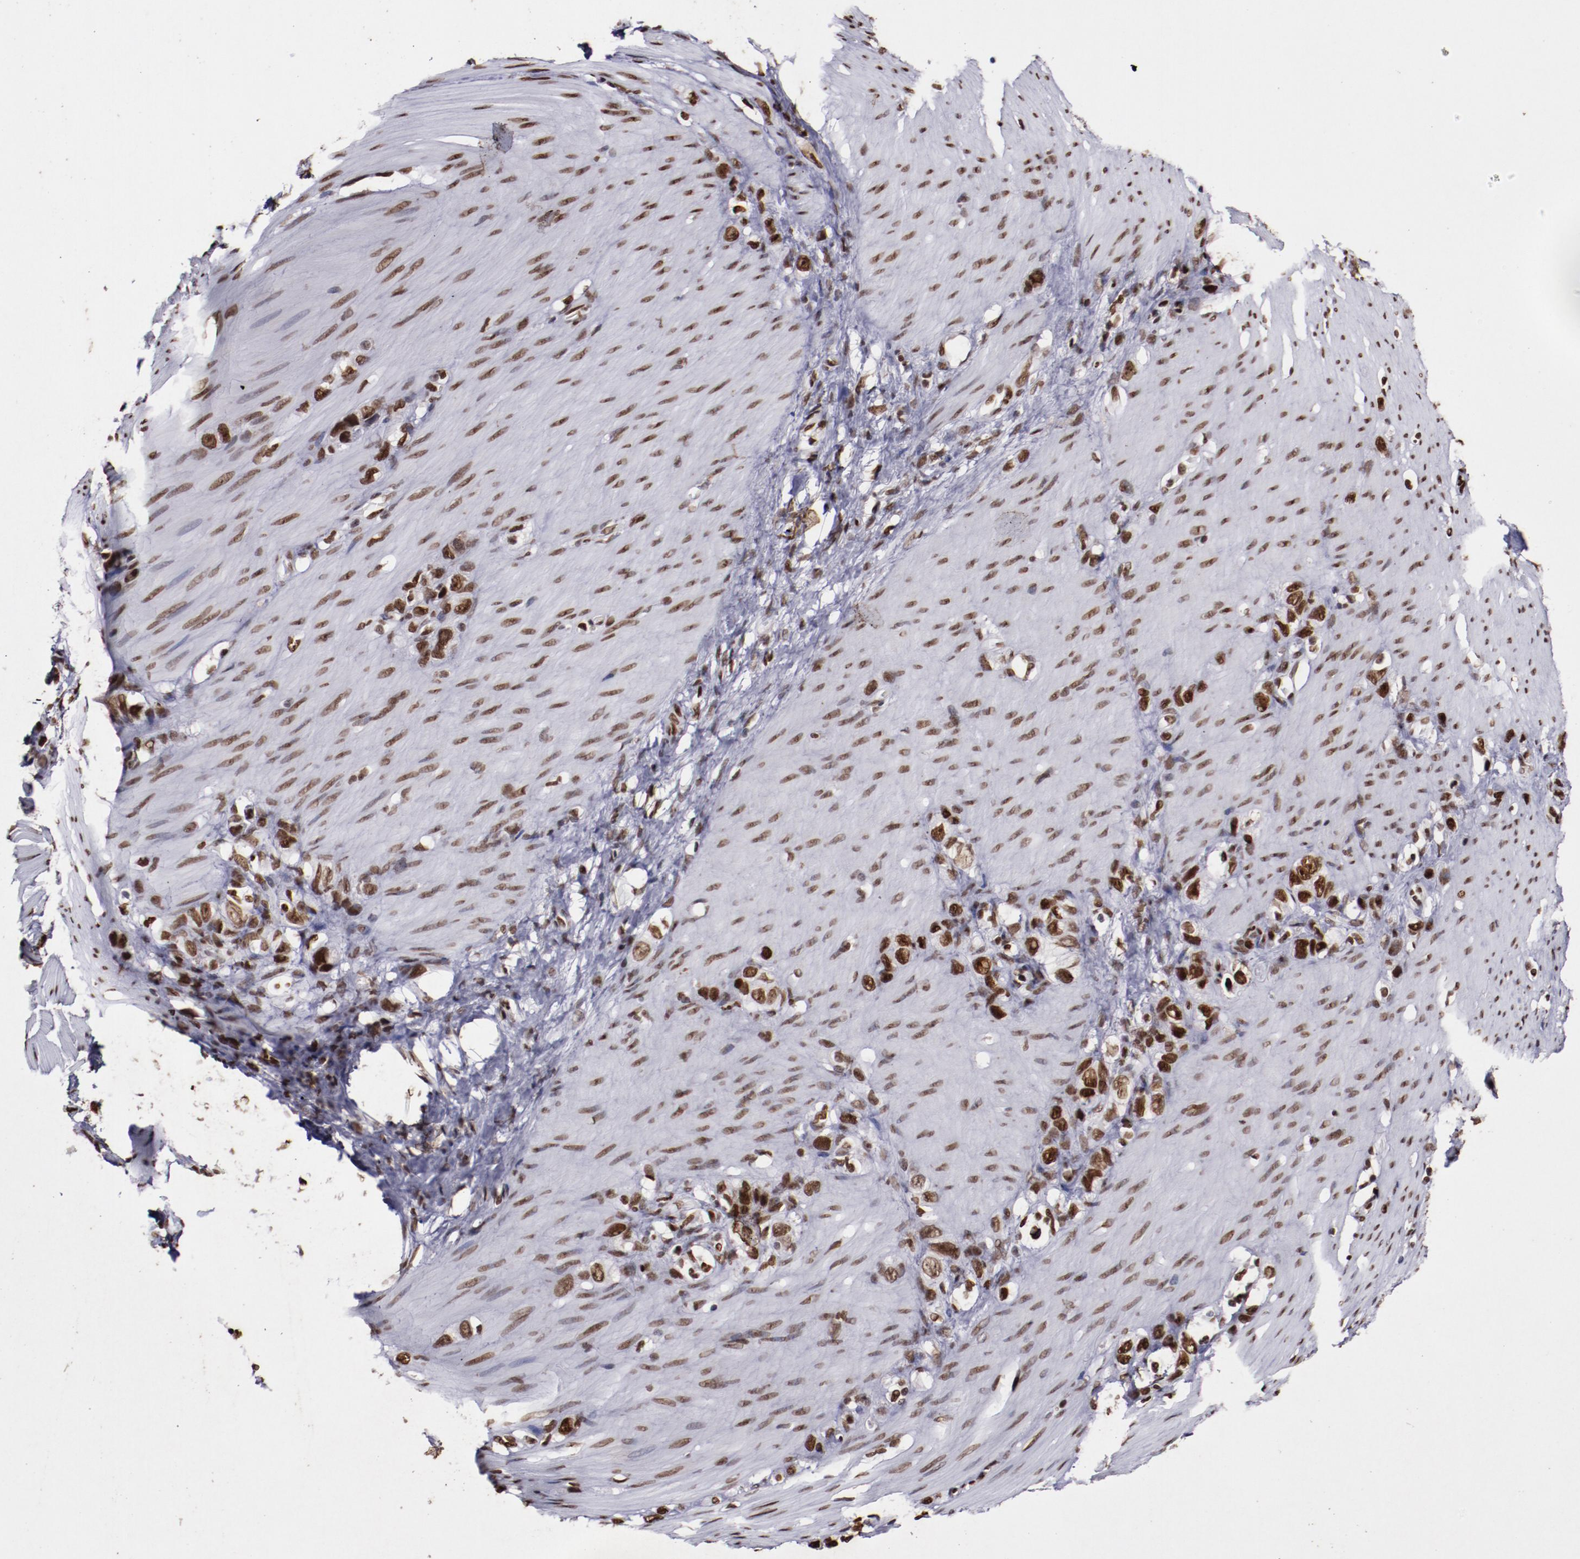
{"staining": {"intensity": "strong", "quantity": ">75%", "location": "nuclear"}, "tissue": "stomach cancer", "cell_type": "Tumor cells", "image_type": "cancer", "snomed": [{"axis": "morphology", "description": "Normal tissue, NOS"}, {"axis": "morphology", "description": "Adenocarcinoma, NOS"}, {"axis": "morphology", "description": "Adenocarcinoma, High grade"}, {"axis": "topography", "description": "Stomach, upper"}, {"axis": "topography", "description": "Stomach"}], "caption": "Stomach high-grade adenocarcinoma was stained to show a protein in brown. There is high levels of strong nuclear expression in about >75% of tumor cells. (Stains: DAB in brown, nuclei in blue, Microscopy: brightfield microscopy at high magnification).", "gene": "APEX1", "patient": {"sex": "female", "age": 65}}